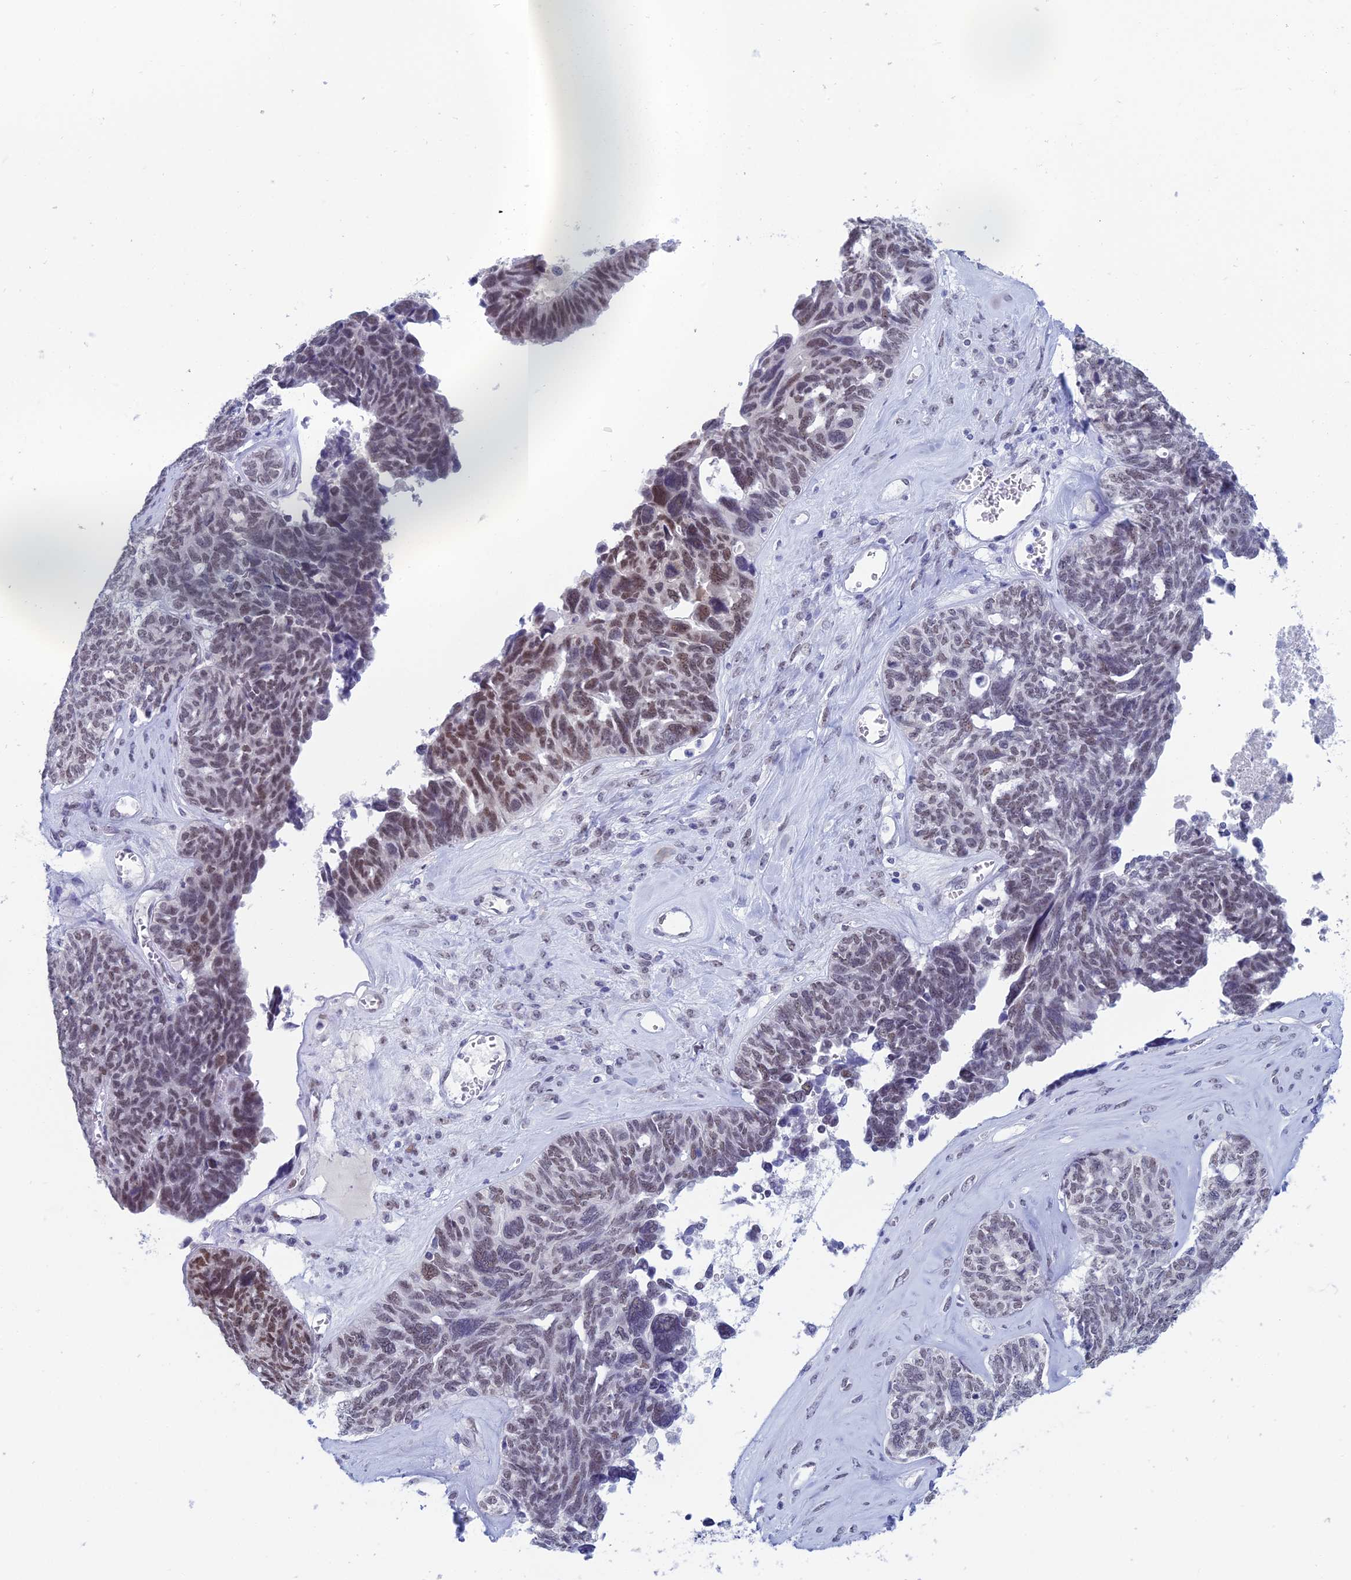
{"staining": {"intensity": "moderate", "quantity": "<25%", "location": "nuclear"}, "tissue": "ovarian cancer", "cell_type": "Tumor cells", "image_type": "cancer", "snomed": [{"axis": "morphology", "description": "Cystadenocarcinoma, serous, NOS"}, {"axis": "topography", "description": "Ovary"}], "caption": "About <25% of tumor cells in ovarian serous cystadenocarcinoma display moderate nuclear protein positivity as visualized by brown immunohistochemical staining.", "gene": "NABP2", "patient": {"sex": "female", "age": 79}}